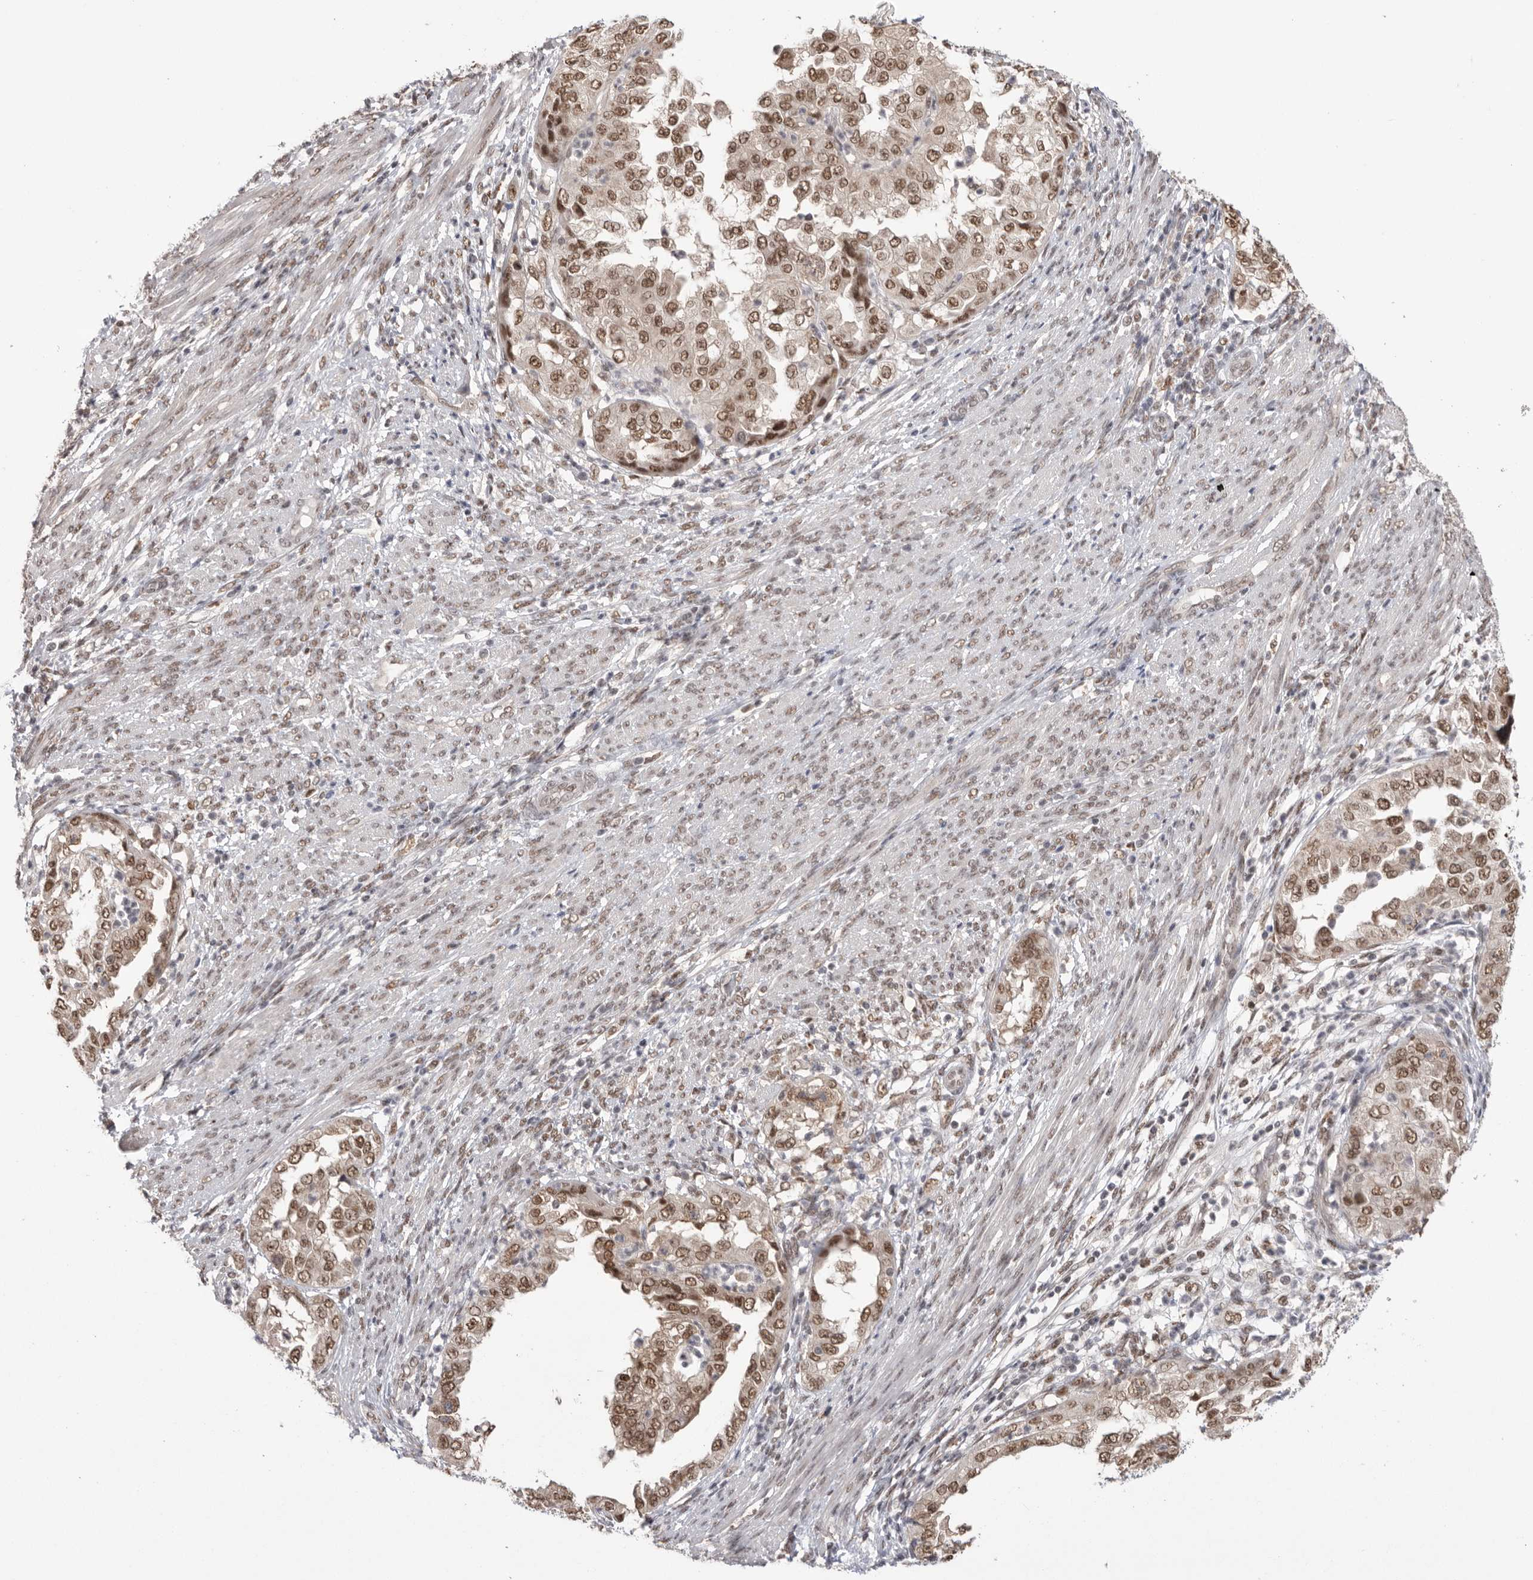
{"staining": {"intensity": "moderate", "quantity": ">75%", "location": "nuclear"}, "tissue": "endometrial cancer", "cell_type": "Tumor cells", "image_type": "cancer", "snomed": [{"axis": "morphology", "description": "Adenocarcinoma, NOS"}, {"axis": "topography", "description": "Endometrium"}], "caption": "Endometrial adenocarcinoma stained with a brown dye displays moderate nuclear positive staining in approximately >75% of tumor cells.", "gene": "BCLAF3", "patient": {"sex": "female", "age": 85}}